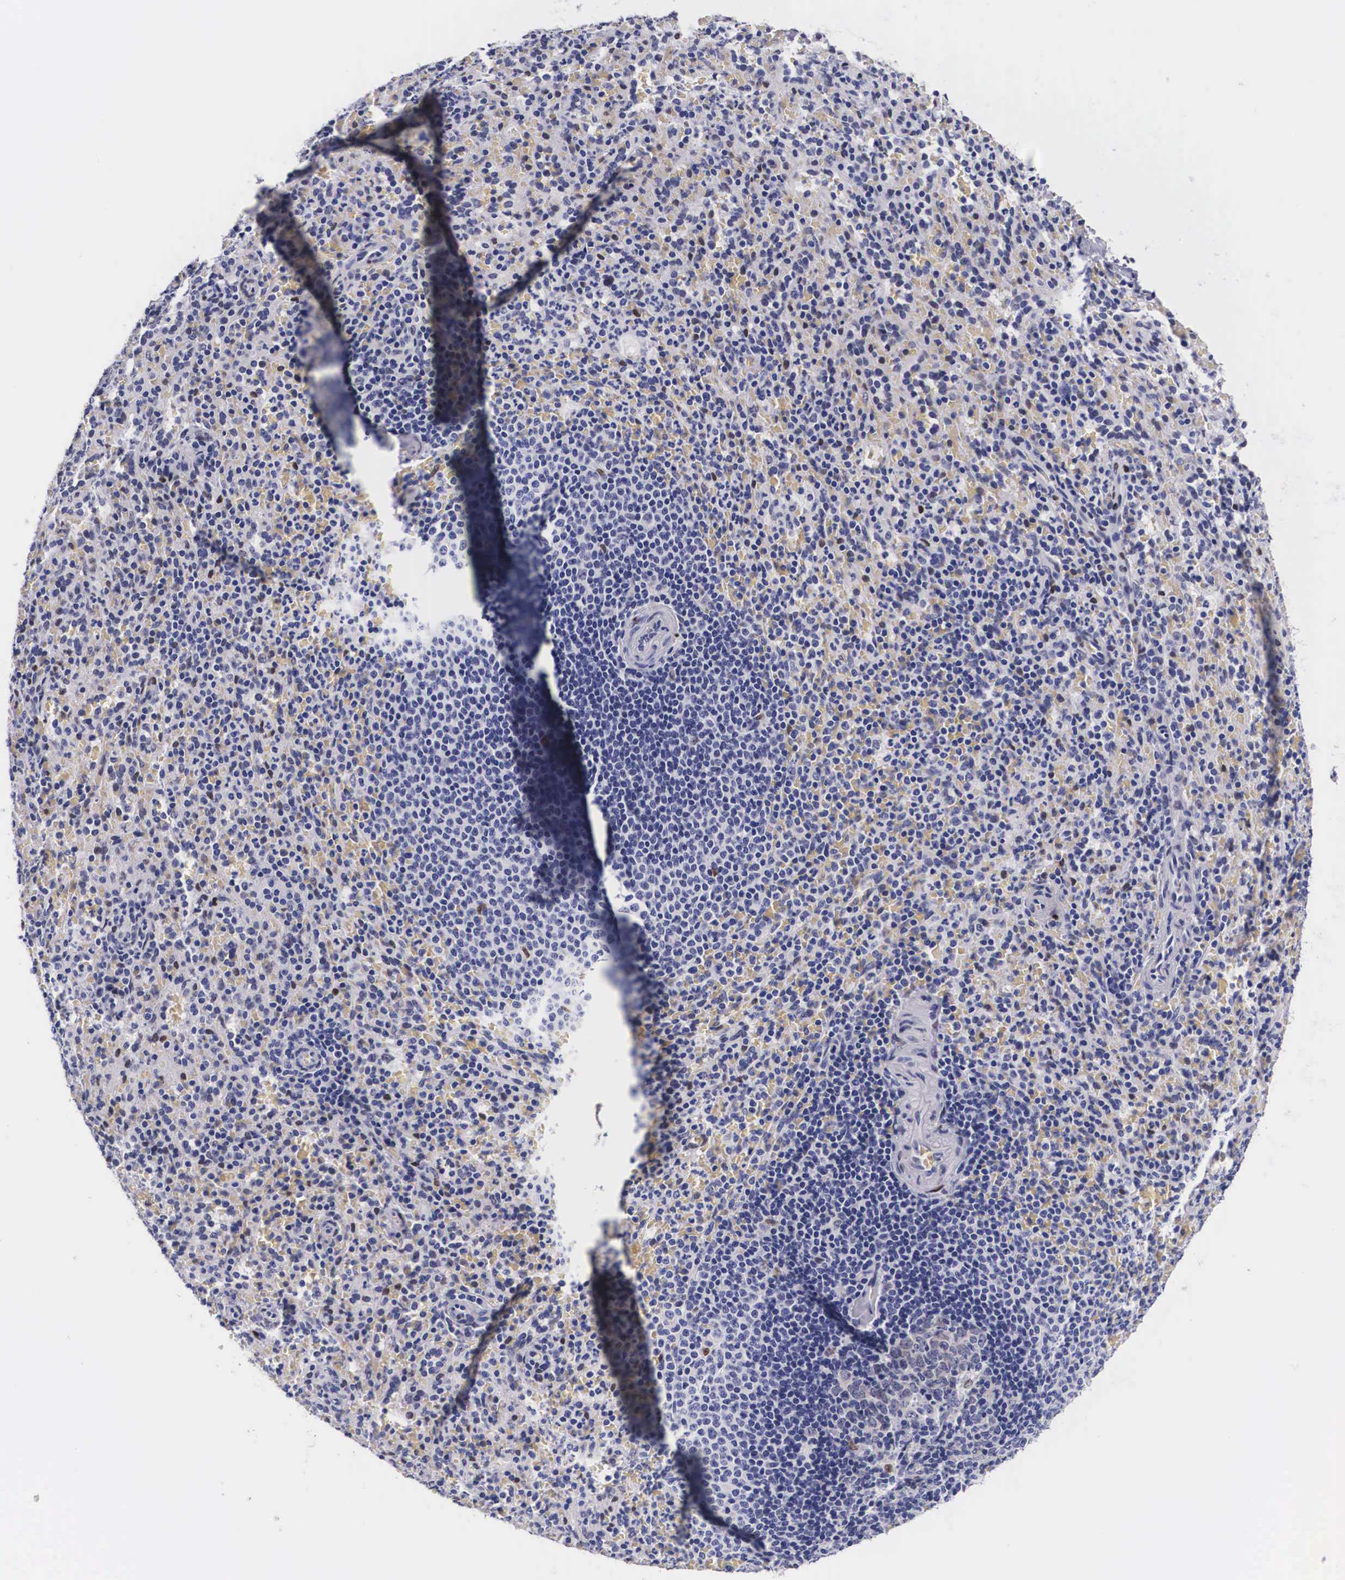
{"staining": {"intensity": "weak", "quantity": "<25%", "location": "nuclear"}, "tissue": "spleen", "cell_type": "Cells in red pulp", "image_type": "normal", "snomed": [{"axis": "morphology", "description": "Normal tissue, NOS"}, {"axis": "topography", "description": "Spleen"}], "caption": "IHC photomicrograph of normal spleen stained for a protein (brown), which reveals no positivity in cells in red pulp.", "gene": "KHDRBS3", "patient": {"sex": "female", "age": 21}}